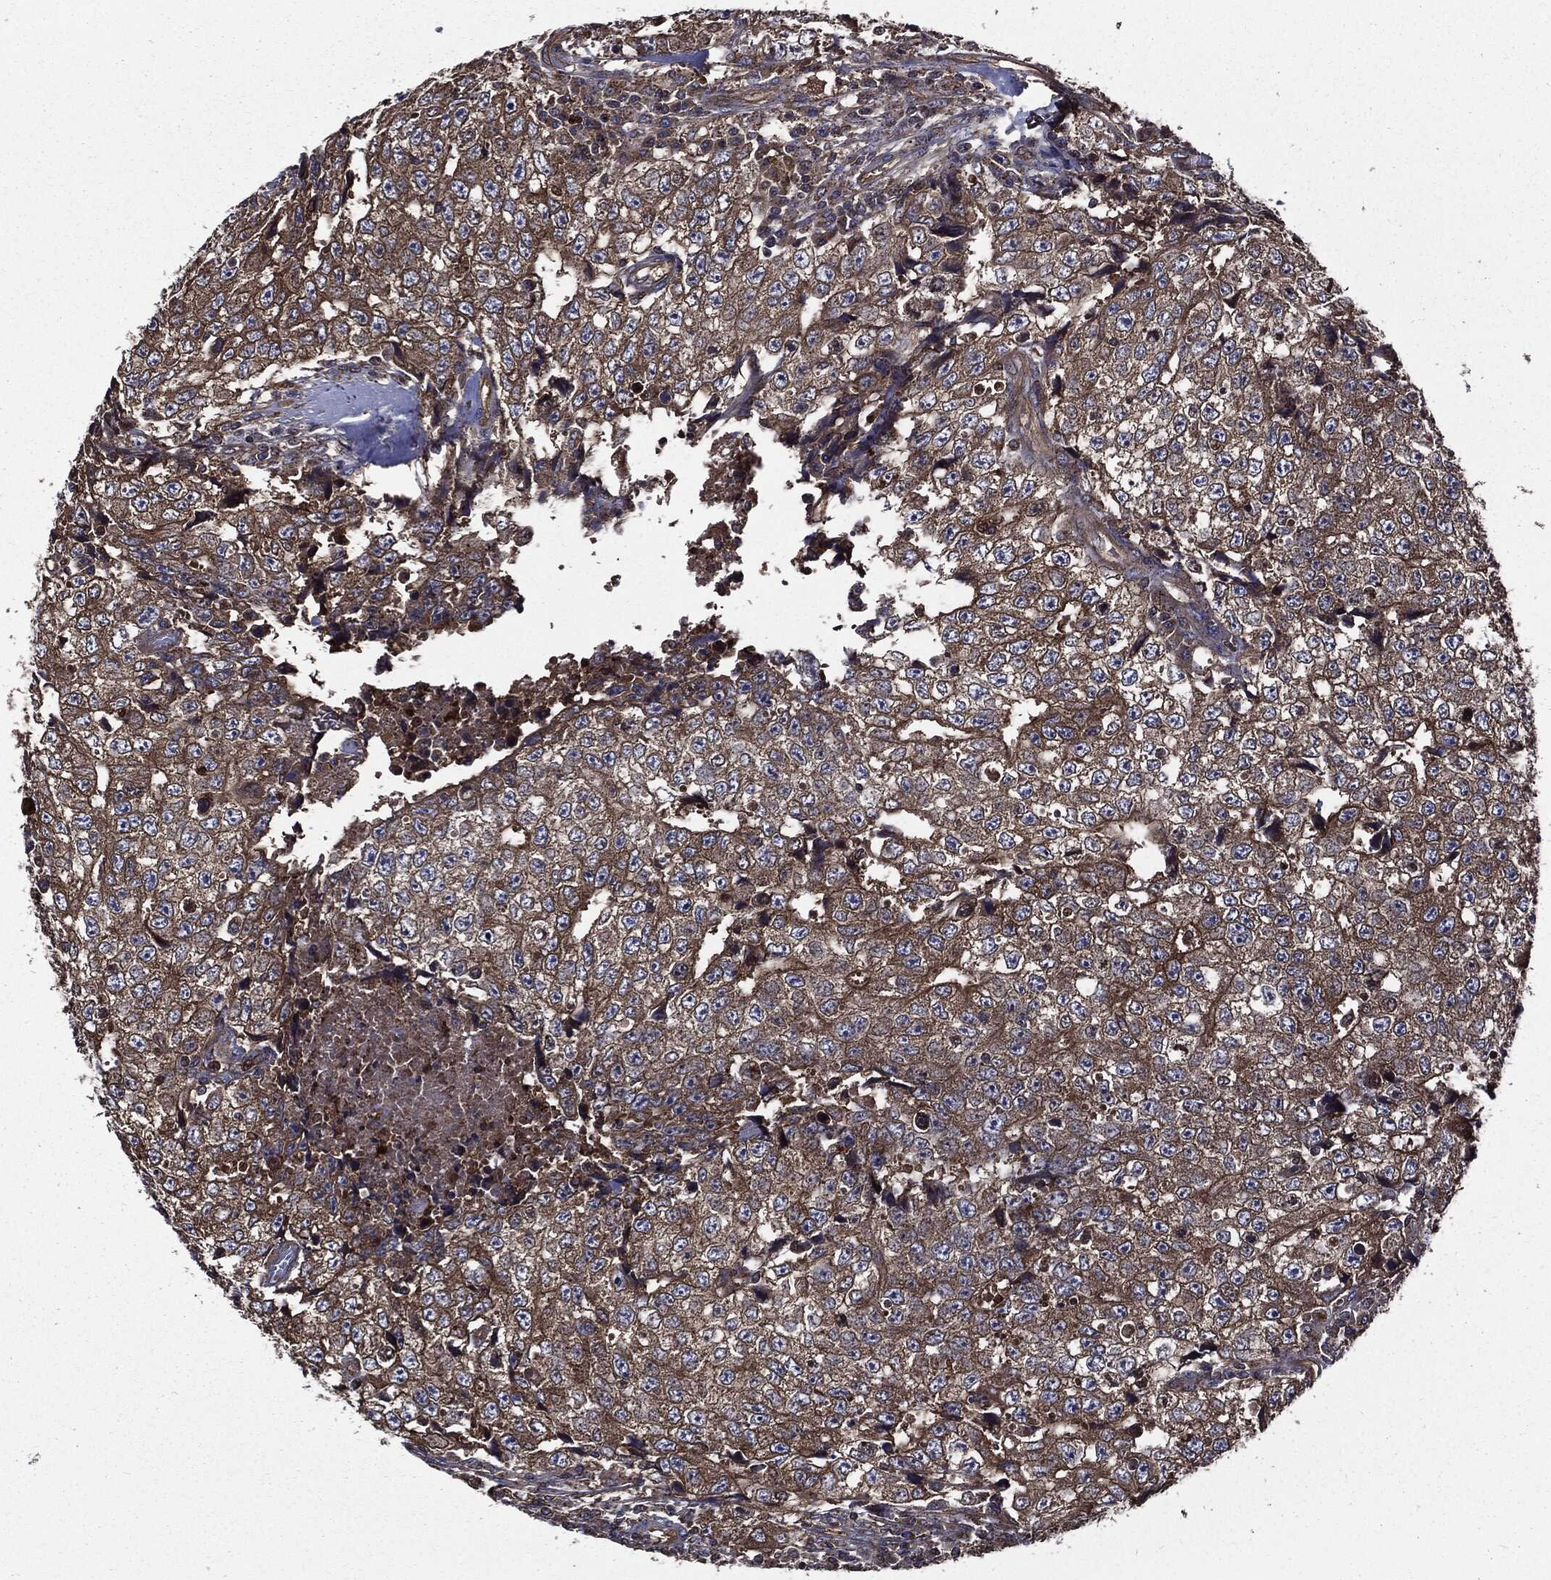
{"staining": {"intensity": "moderate", "quantity": ">75%", "location": "cytoplasmic/membranous"}, "tissue": "testis cancer", "cell_type": "Tumor cells", "image_type": "cancer", "snomed": [{"axis": "morphology", "description": "Necrosis, NOS"}, {"axis": "morphology", "description": "Carcinoma, Embryonal, NOS"}, {"axis": "topography", "description": "Testis"}], "caption": "Testis embryonal carcinoma stained for a protein (brown) exhibits moderate cytoplasmic/membranous positive positivity in approximately >75% of tumor cells.", "gene": "PDCD6IP", "patient": {"sex": "male", "age": 19}}